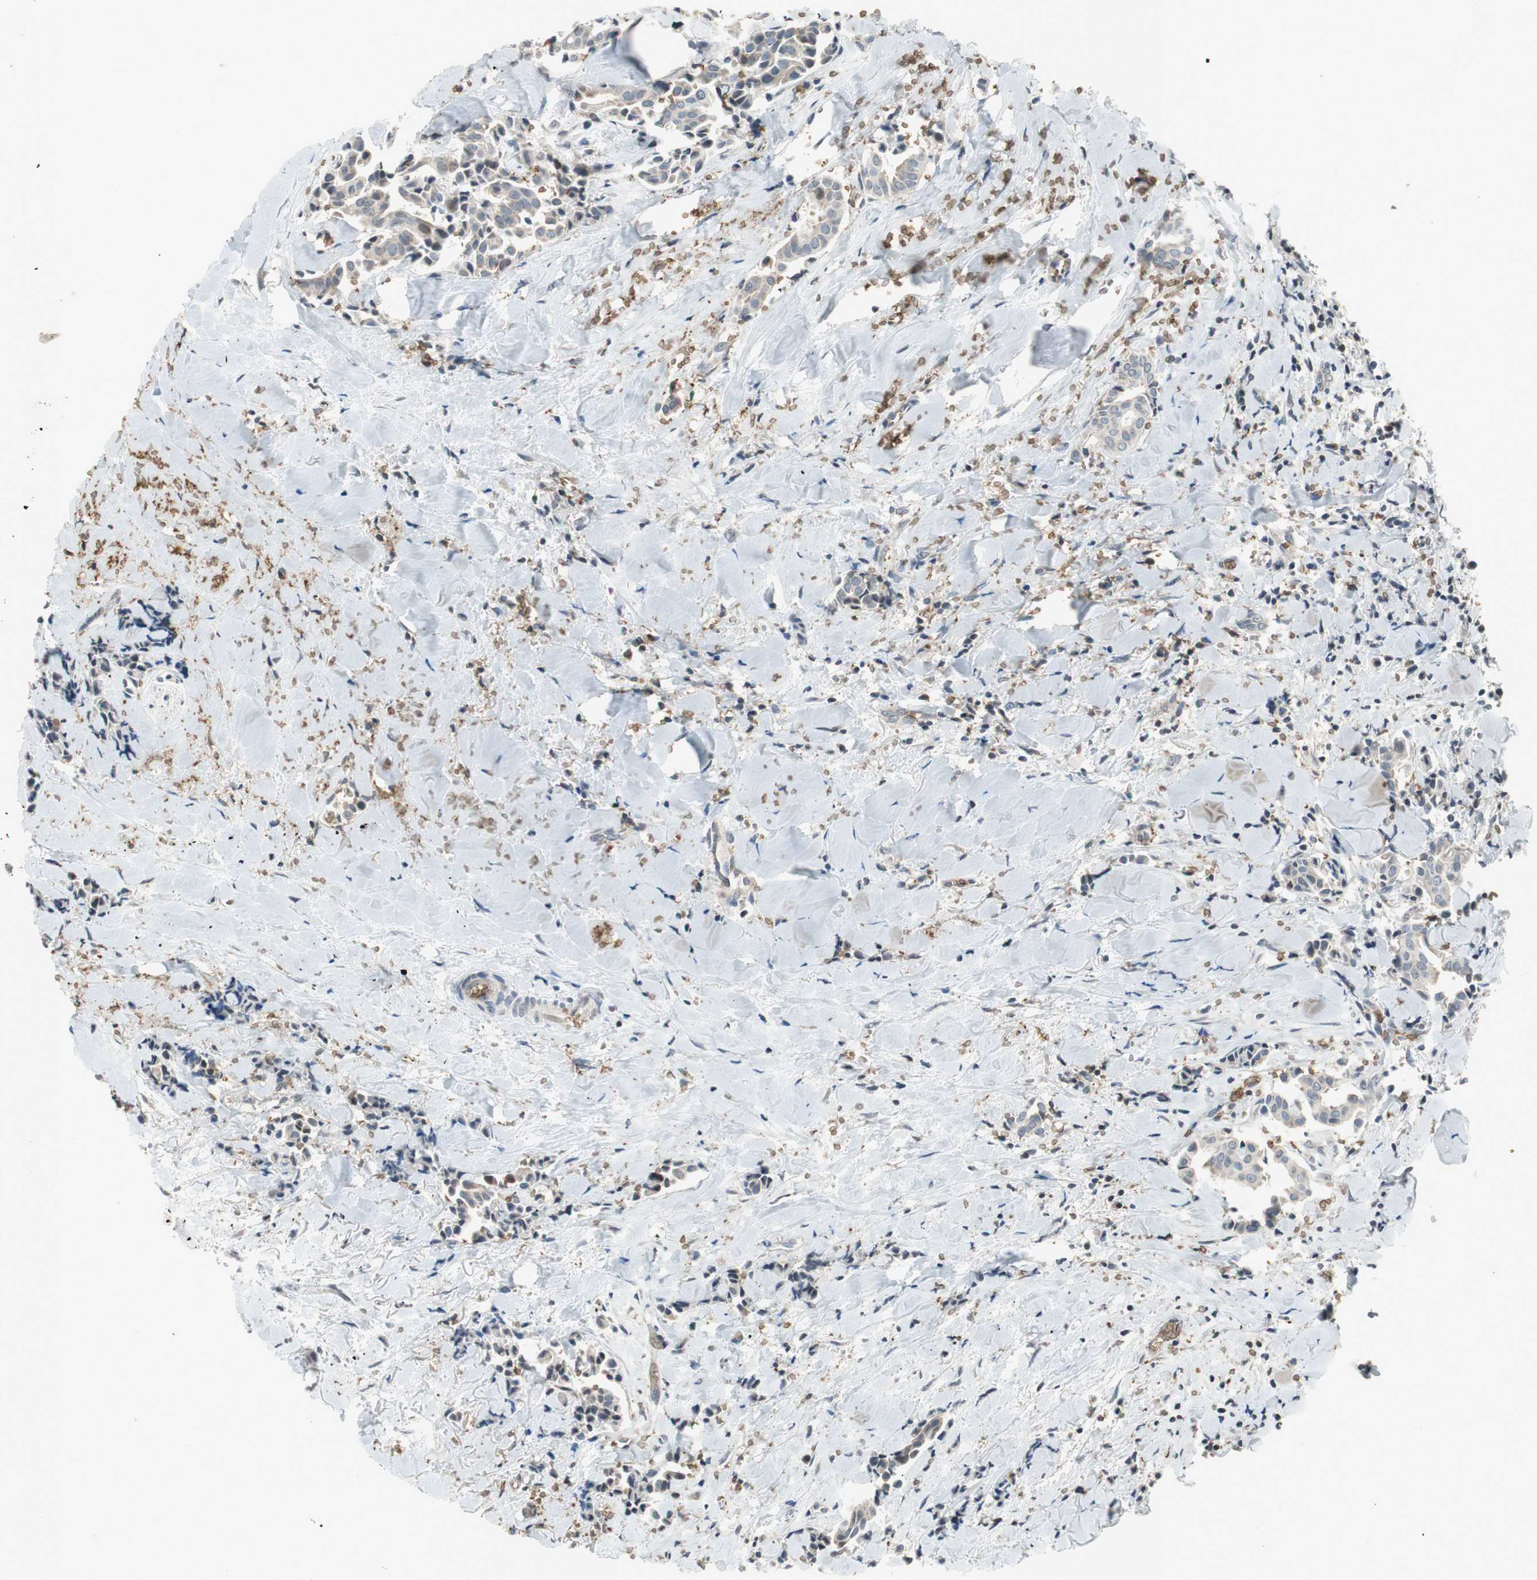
{"staining": {"intensity": "weak", "quantity": "<25%", "location": "cytoplasmic/membranous"}, "tissue": "head and neck cancer", "cell_type": "Tumor cells", "image_type": "cancer", "snomed": [{"axis": "morphology", "description": "Adenocarcinoma, NOS"}, {"axis": "topography", "description": "Salivary gland"}, {"axis": "topography", "description": "Head-Neck"}], "caption": "This is a photomicrograph of immunohistochemistry staining of adenocarcinoma (head and neck), which shows no staining in tumor cells.", "gene": "GYPC", "patient": {"sex": "female", "age": 59}}